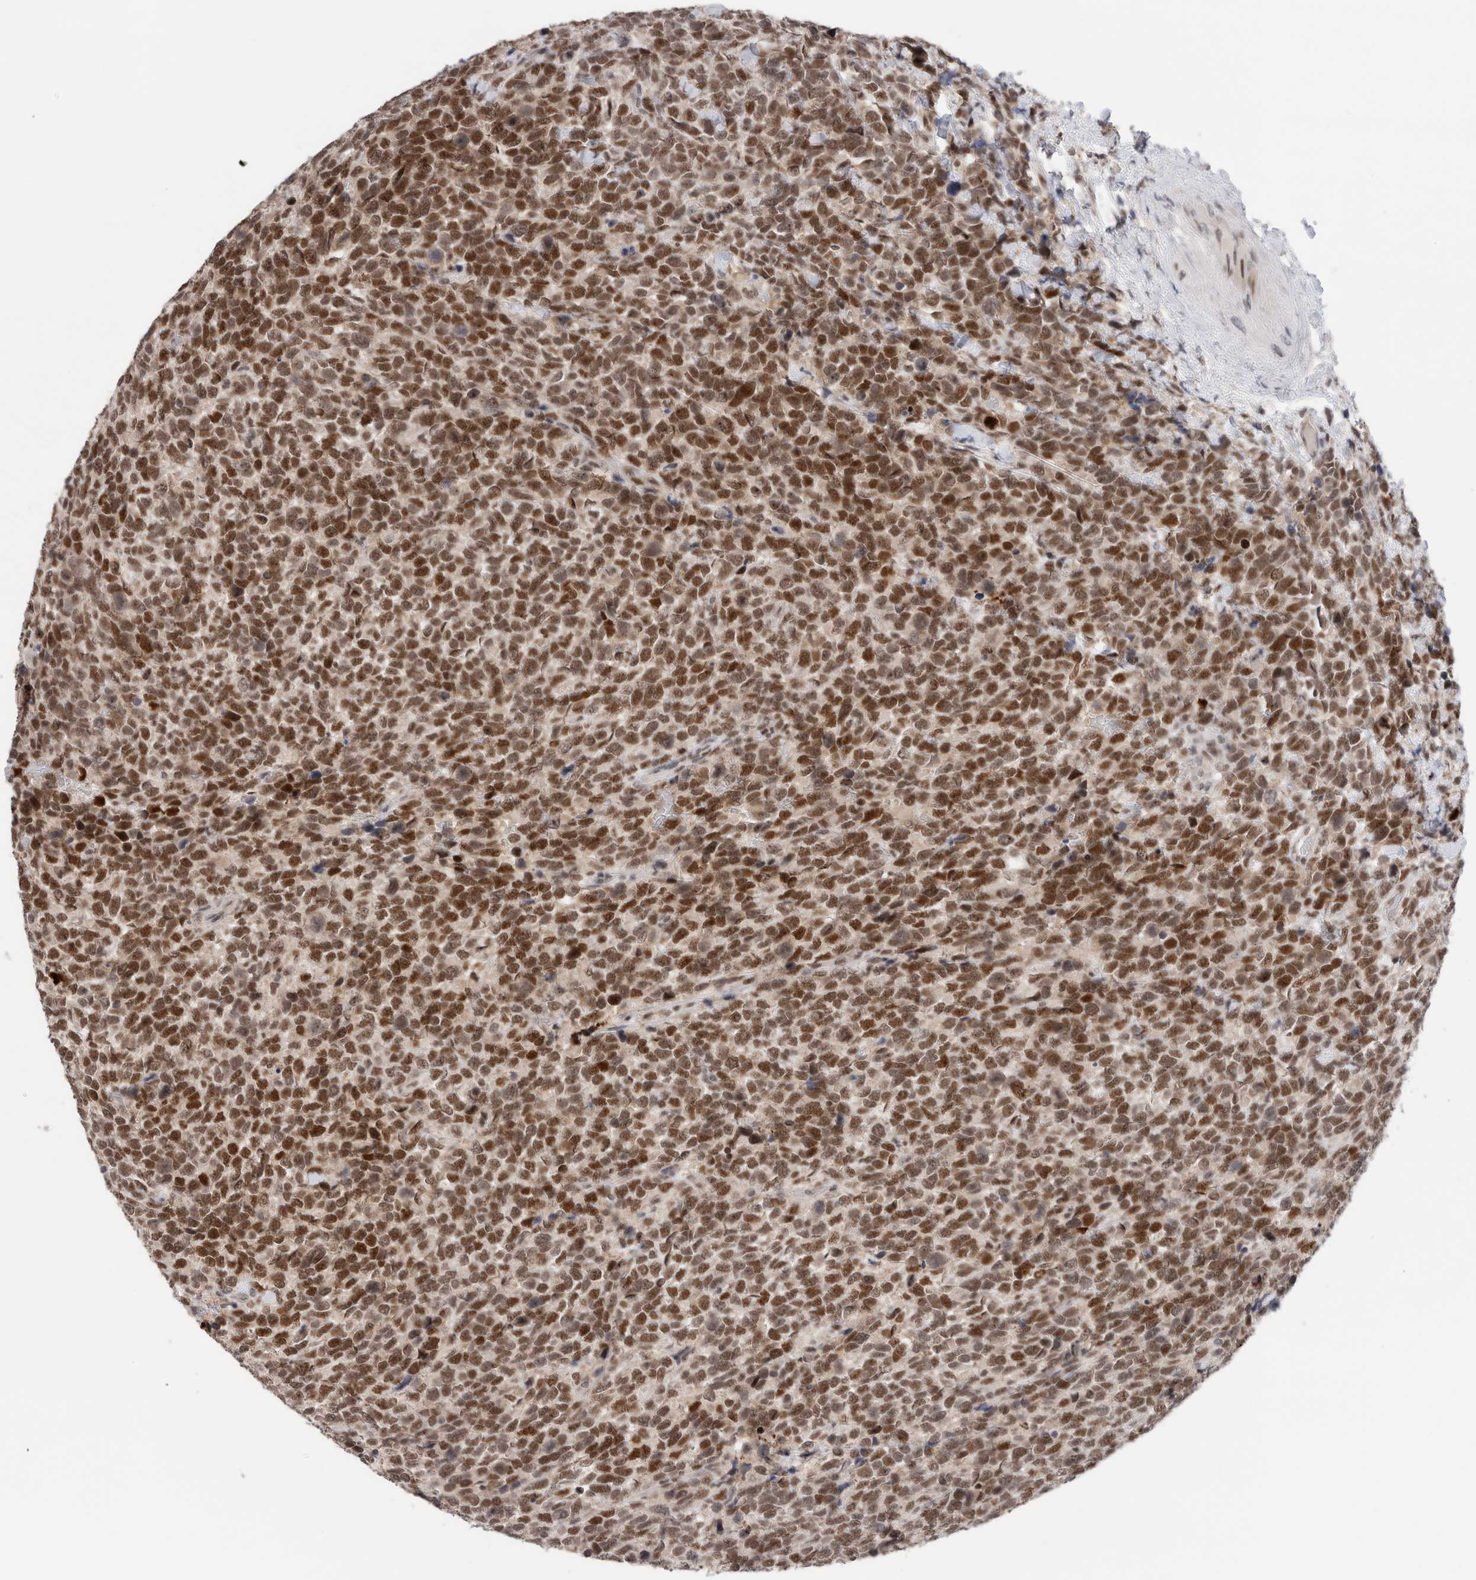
{"staining": {"intensity": "strong", "quantity": ">75%", "location": "nuclear"}, "tissue": "urothelial cancer", "cell_type": "Tumor cells", "image_type": "cancer", "snomed": [{"axis": "morphology", "description": "Urothelial carcinoma, High grade"}, {"axis": "topography", "description": "Urinary bladder"}], "caption": "Urothelial carcinoma (high-grade) stained with a brown dye displays strong nuclear positive positivity in approximately >75% of tumor cells.", "gene": "ZNF521", "patient": {"sex": "female", "age": 82}}